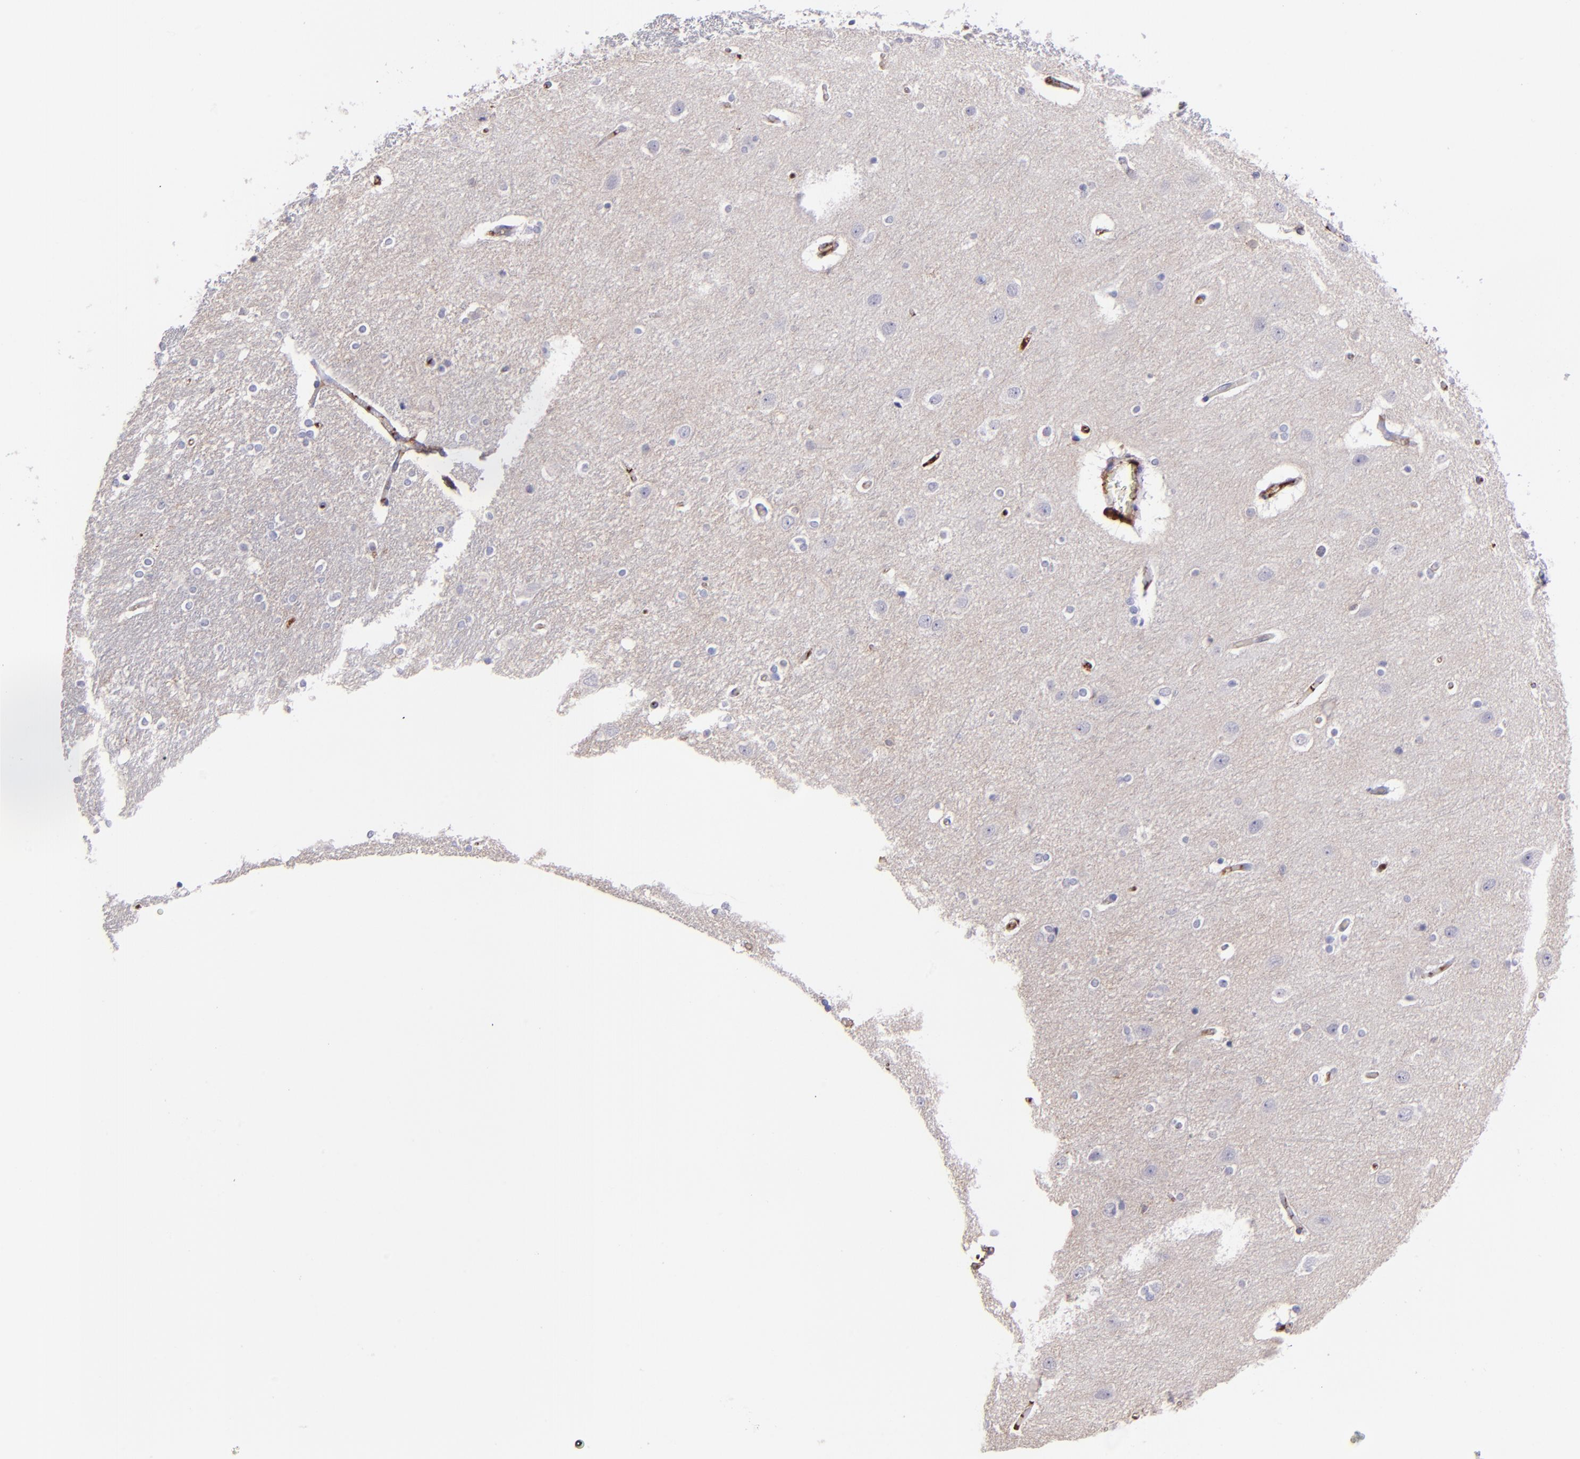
{"staining": {"intensity": "negative", "quantity": "none", "location": "none"}, "tissue": "caudate", "cell_type": "Glial cells", "image_type": "normal", "snomed": [{"axis": "morphology", "description": "Normal tissue, NOS"}, {"axis": "topography", "description": "Lateral ventricle wall"}], "caption": "An image of caudate stained for a protein reveals no brown staining in glial cells. The staining was performed using DAB to visualize the protein expression in brown, while the nuclei were stained in blue with hematoxylin (Magnification: 20x).", "gene": "C1QA", "patient": {"sex": "female", "age": 54}}